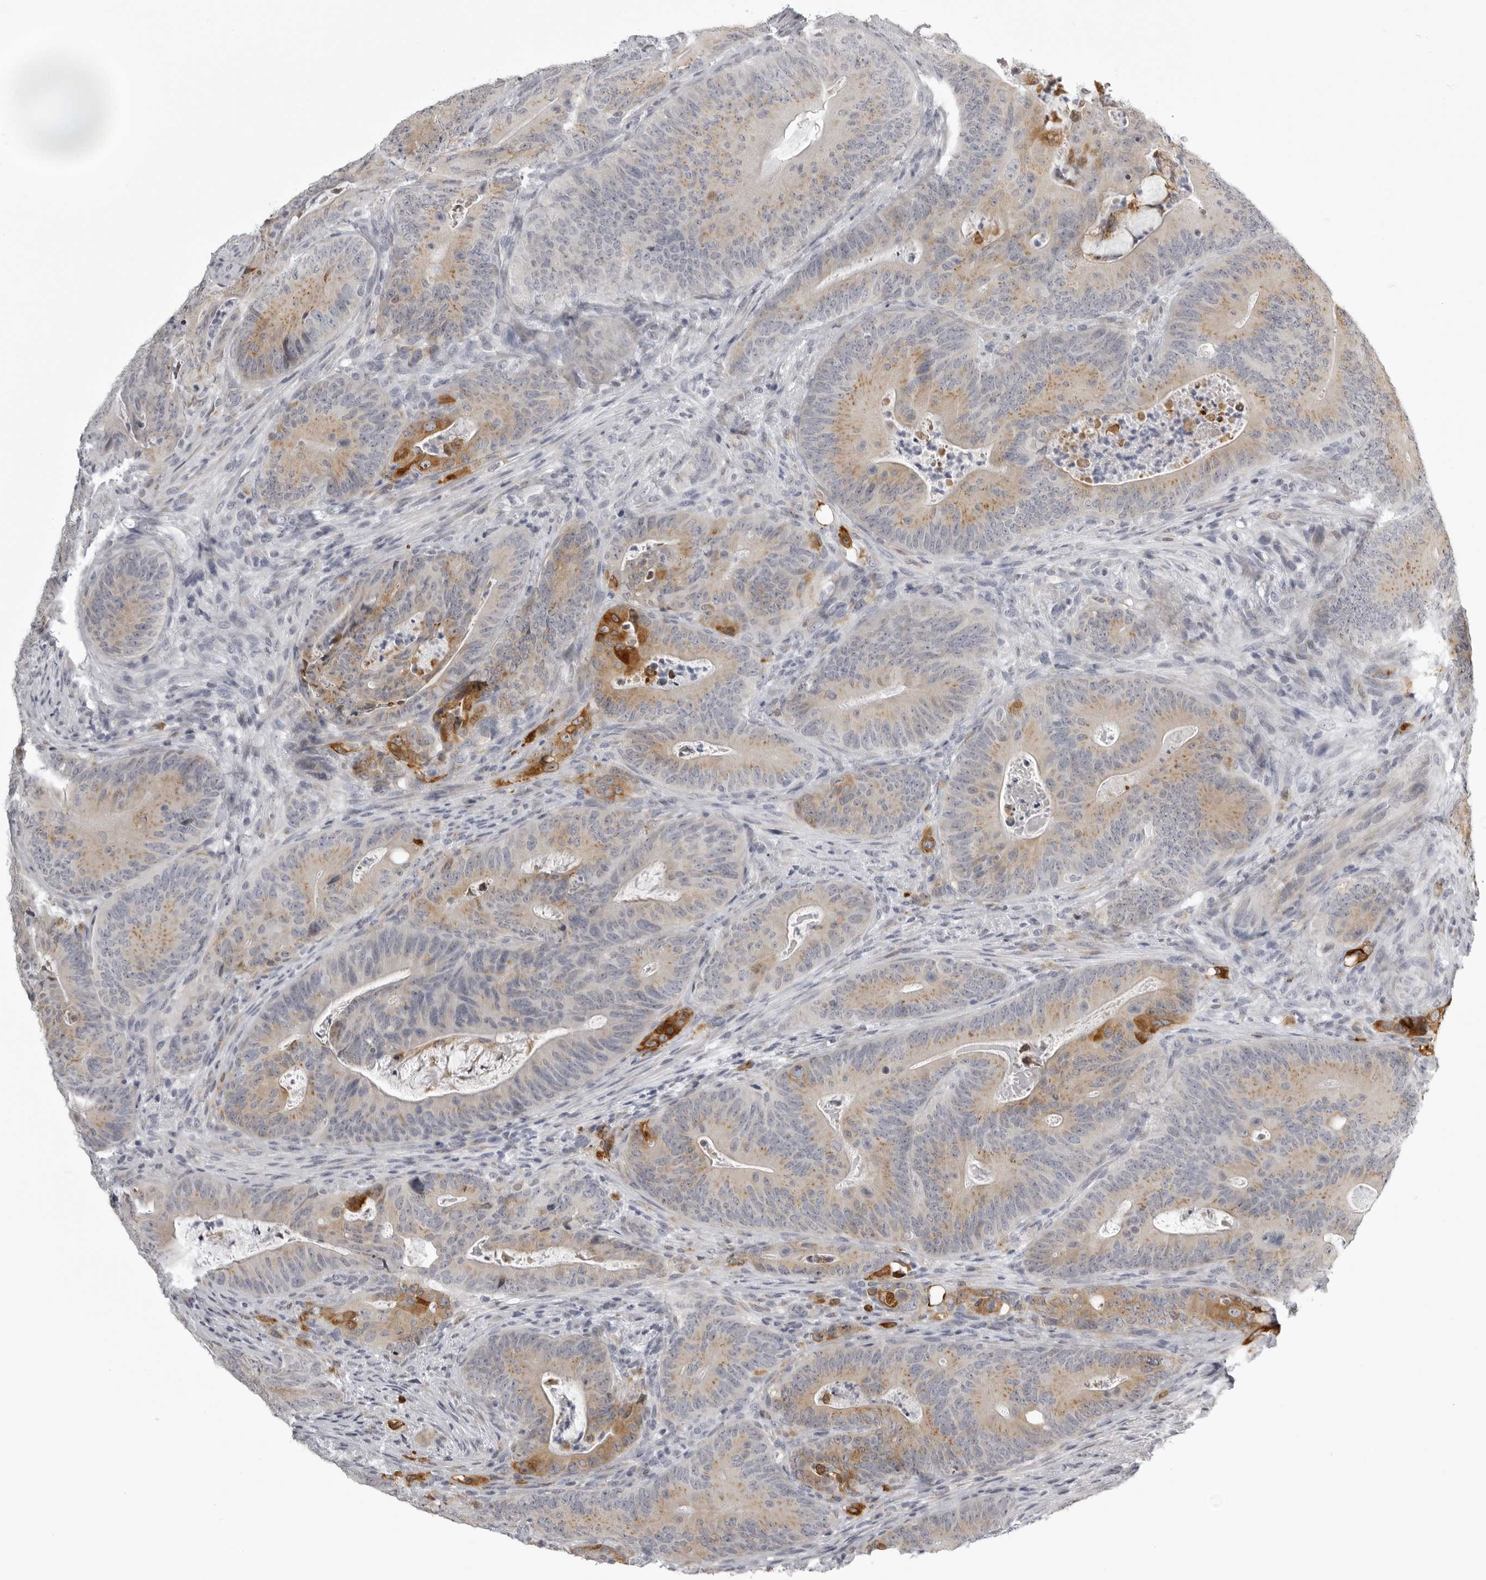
{"staining": {"intensity": "moderate", "quantity": "25%-75%", "location": "cytoplasmic/membranous"}, "tissue": "colorectal cancer", "cell_type": "Tumor cells", "image_type": "cancer", "snomed": [{"axis": "morphology", "description": "Normal tissue, NOS"}, {"axis": "topography", "description": "Colon"}], "caption": "Tumor cells demonstrate medium levels of moderate cytoplasmic/membranous staining in about 25%-75% of cells in colorectal cancer.", "gene": "NCEH1", "patient": {"sex": "female", "age": 82}}